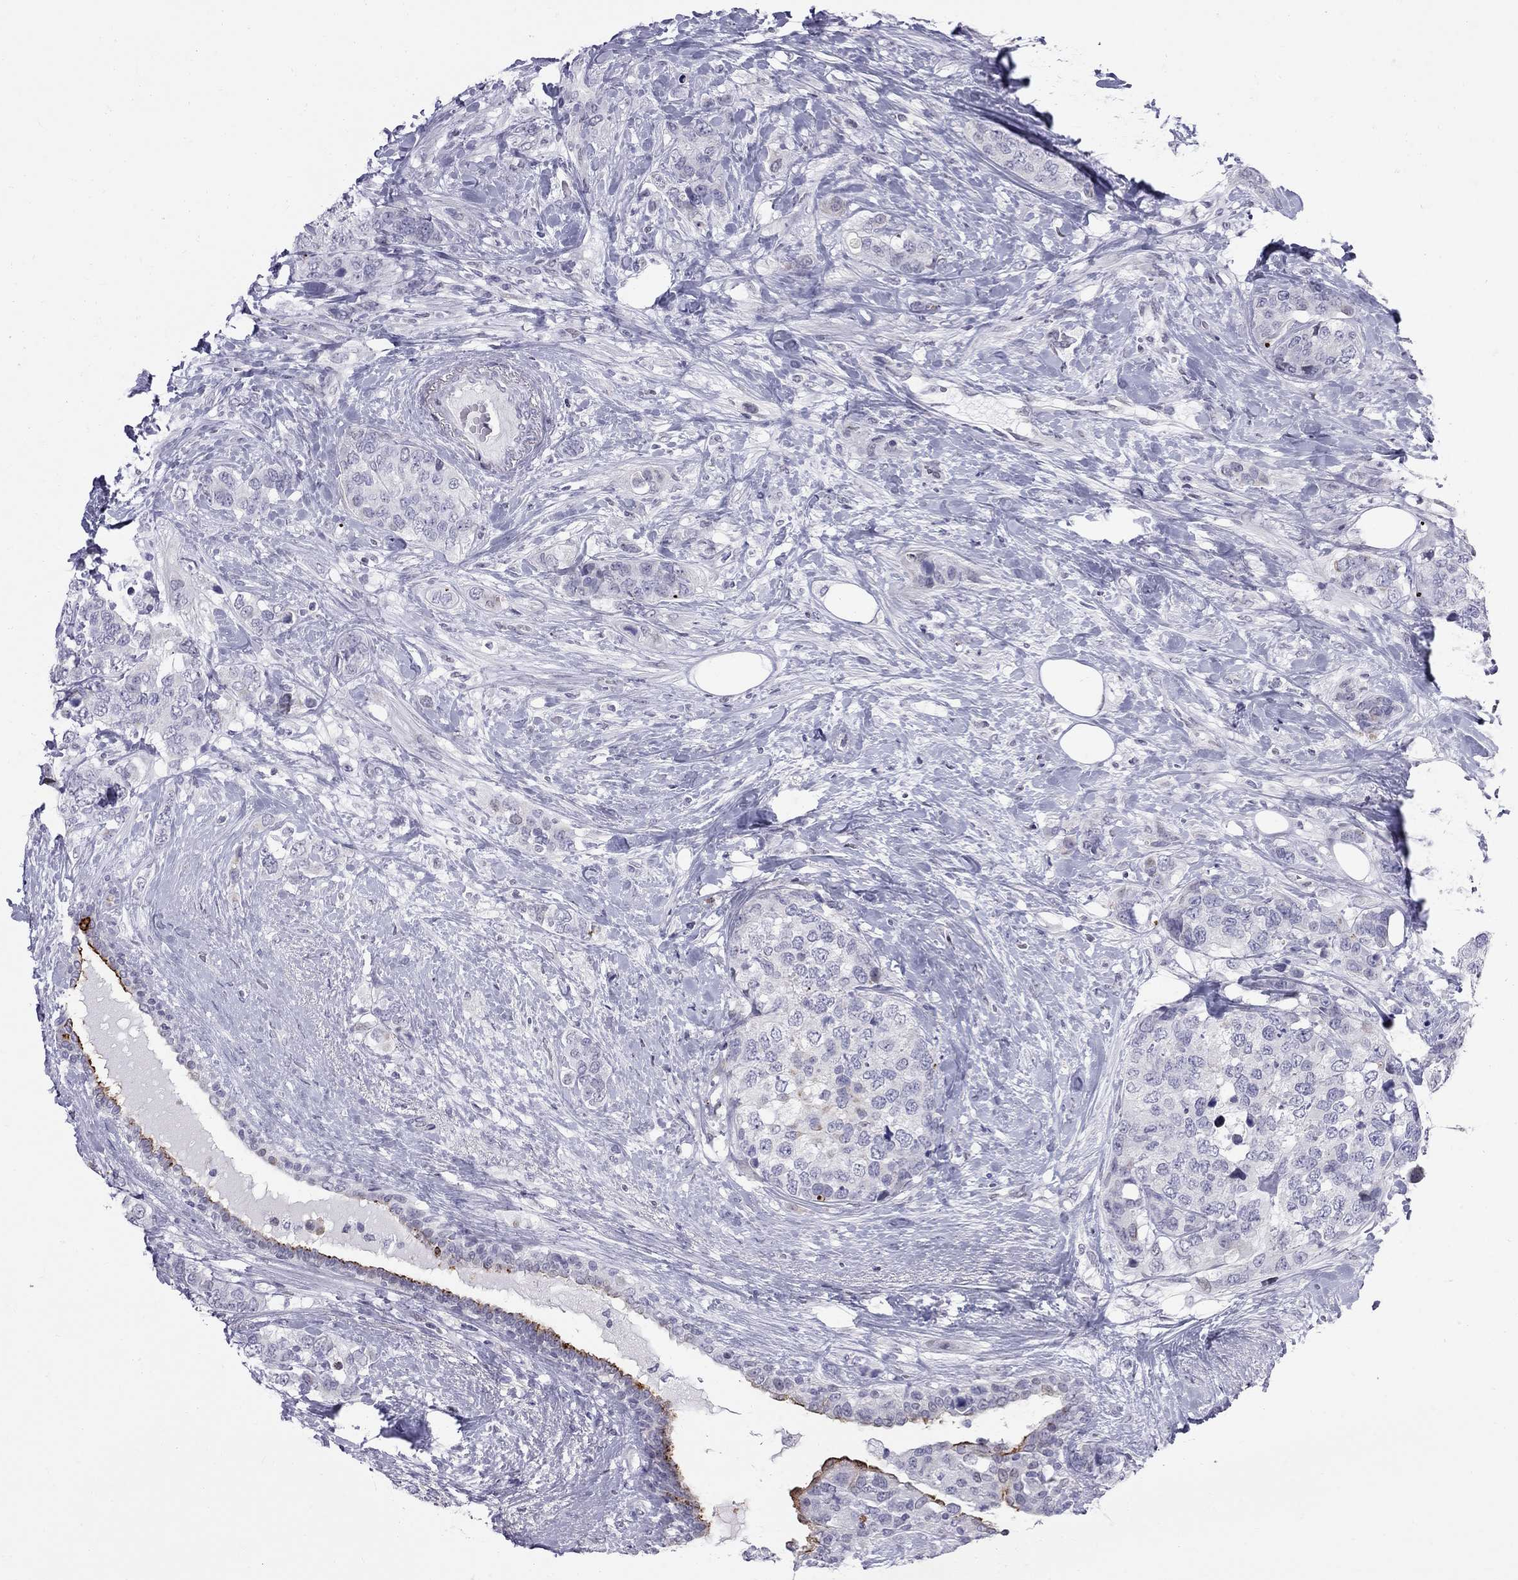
{"staining": {"intensity": "weak", "quantity": "<25%", "location": "cytoplasmic/membranous"}, "tissue": "breast cancer", "cell_type": "Tumor cells", "image_type": "cancer", "snomed": [{"axis": "morphology", "description": "Lobular carcinoma"}, {"axis": "topography", "description": "Breast"}], "caption": "Immunohistochemical staining of breast cancer (lobular carcinoma) exhibits no significant staining in tumor cells.", "gene": "MUC15", "patient": {"sex": "female", "age": 59}}